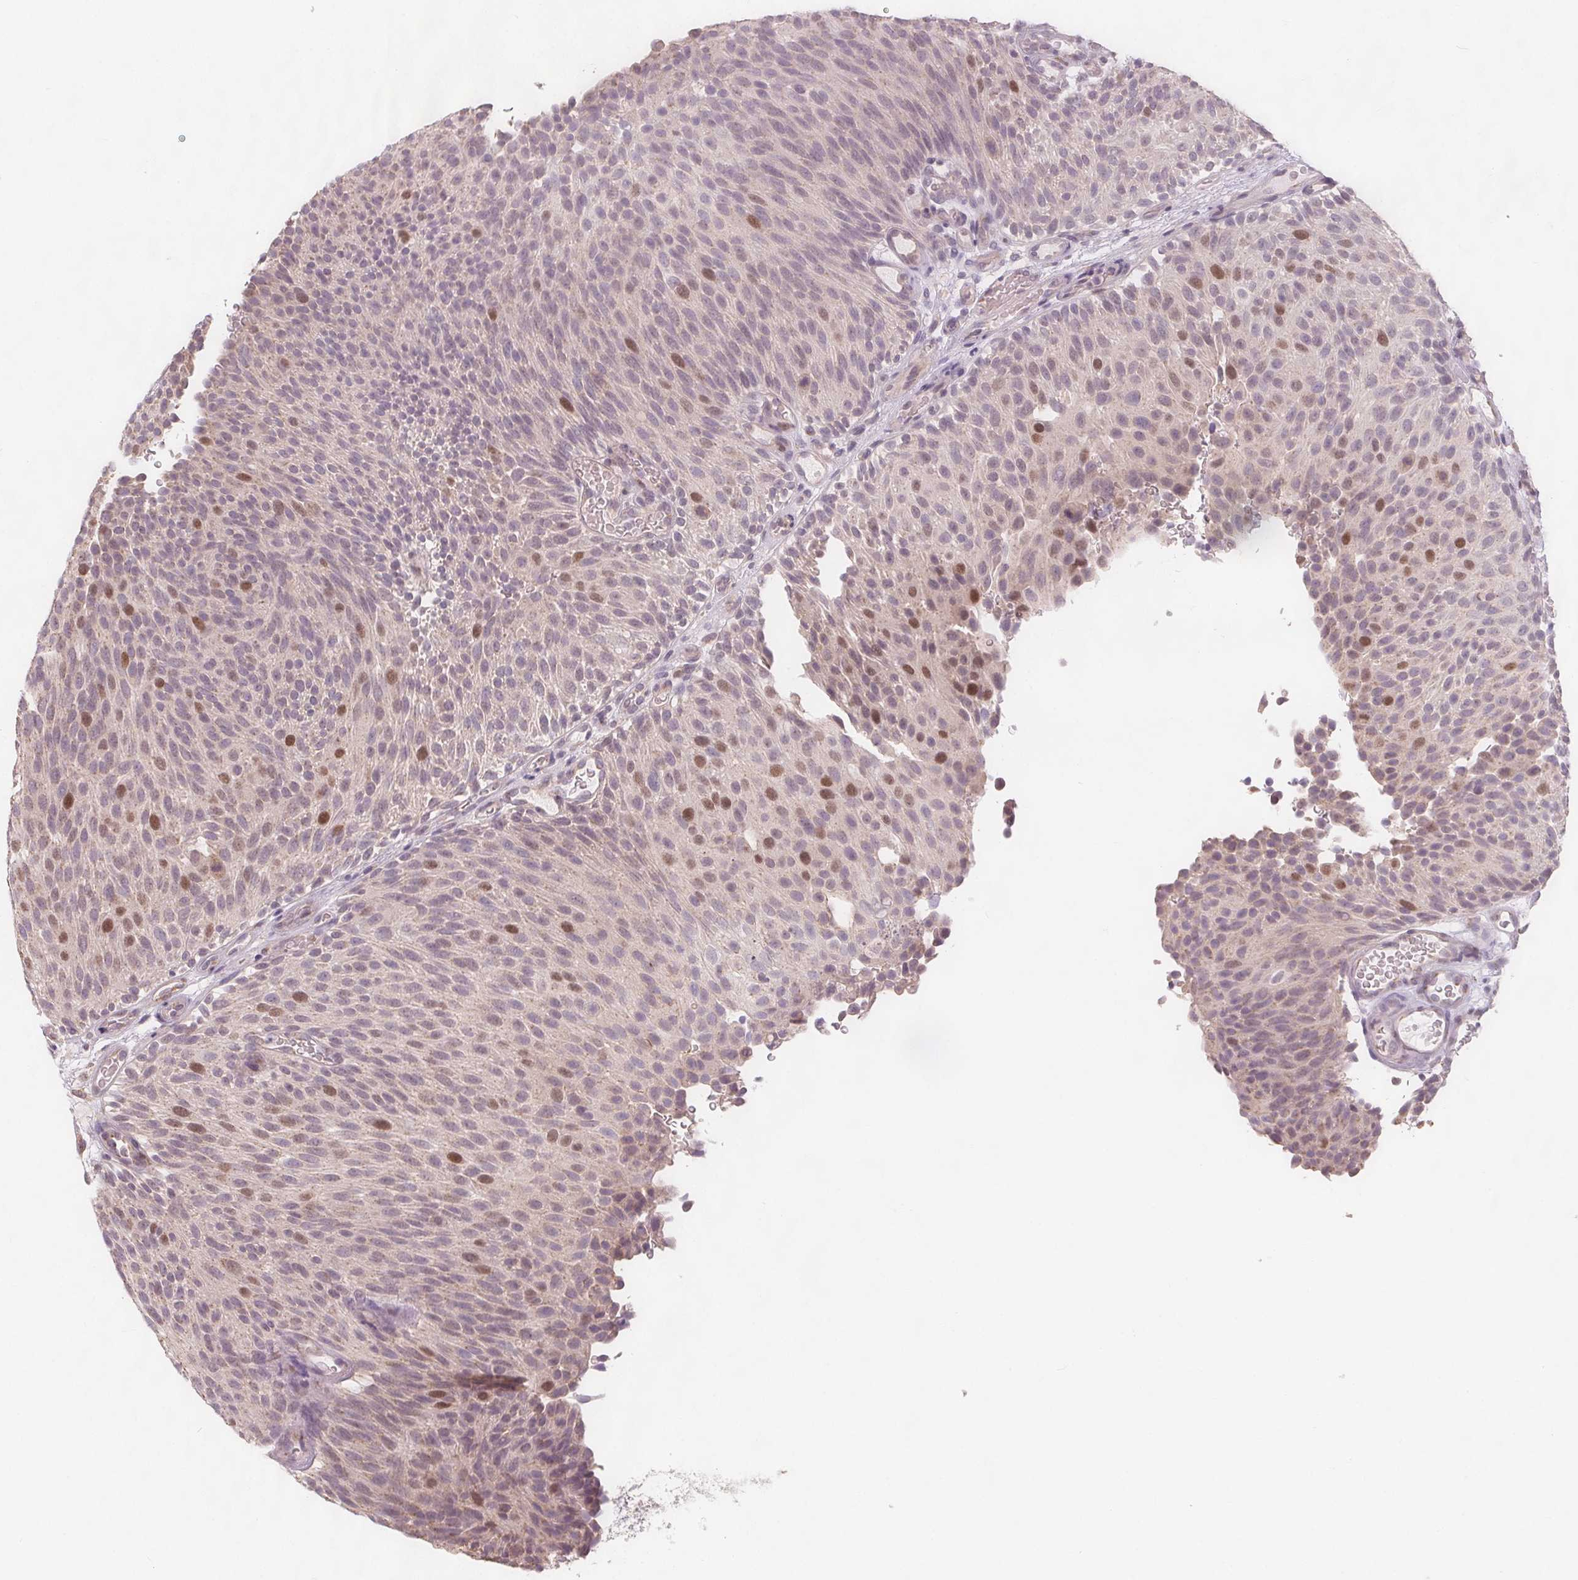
{"staining": {"intensity": "moderate", "quantity": "<25%", "location": "nuclear"}, "tissue": "urothelial cancer", "cell_type": "Tumor cells", "image_type": "cancer", "snomed": [{"axis": "morphology", "description": "Urothelial carcinoma, Low grade"}, {"axis": "topography", "description": "Urinary bladder"}], "caption": "A brown stain highlights moderate nuclear staining of a protein in human urothelial cancer tumor cells.", "gene": "TIPIN", "patient": {"sex": "male", "age": 78}}